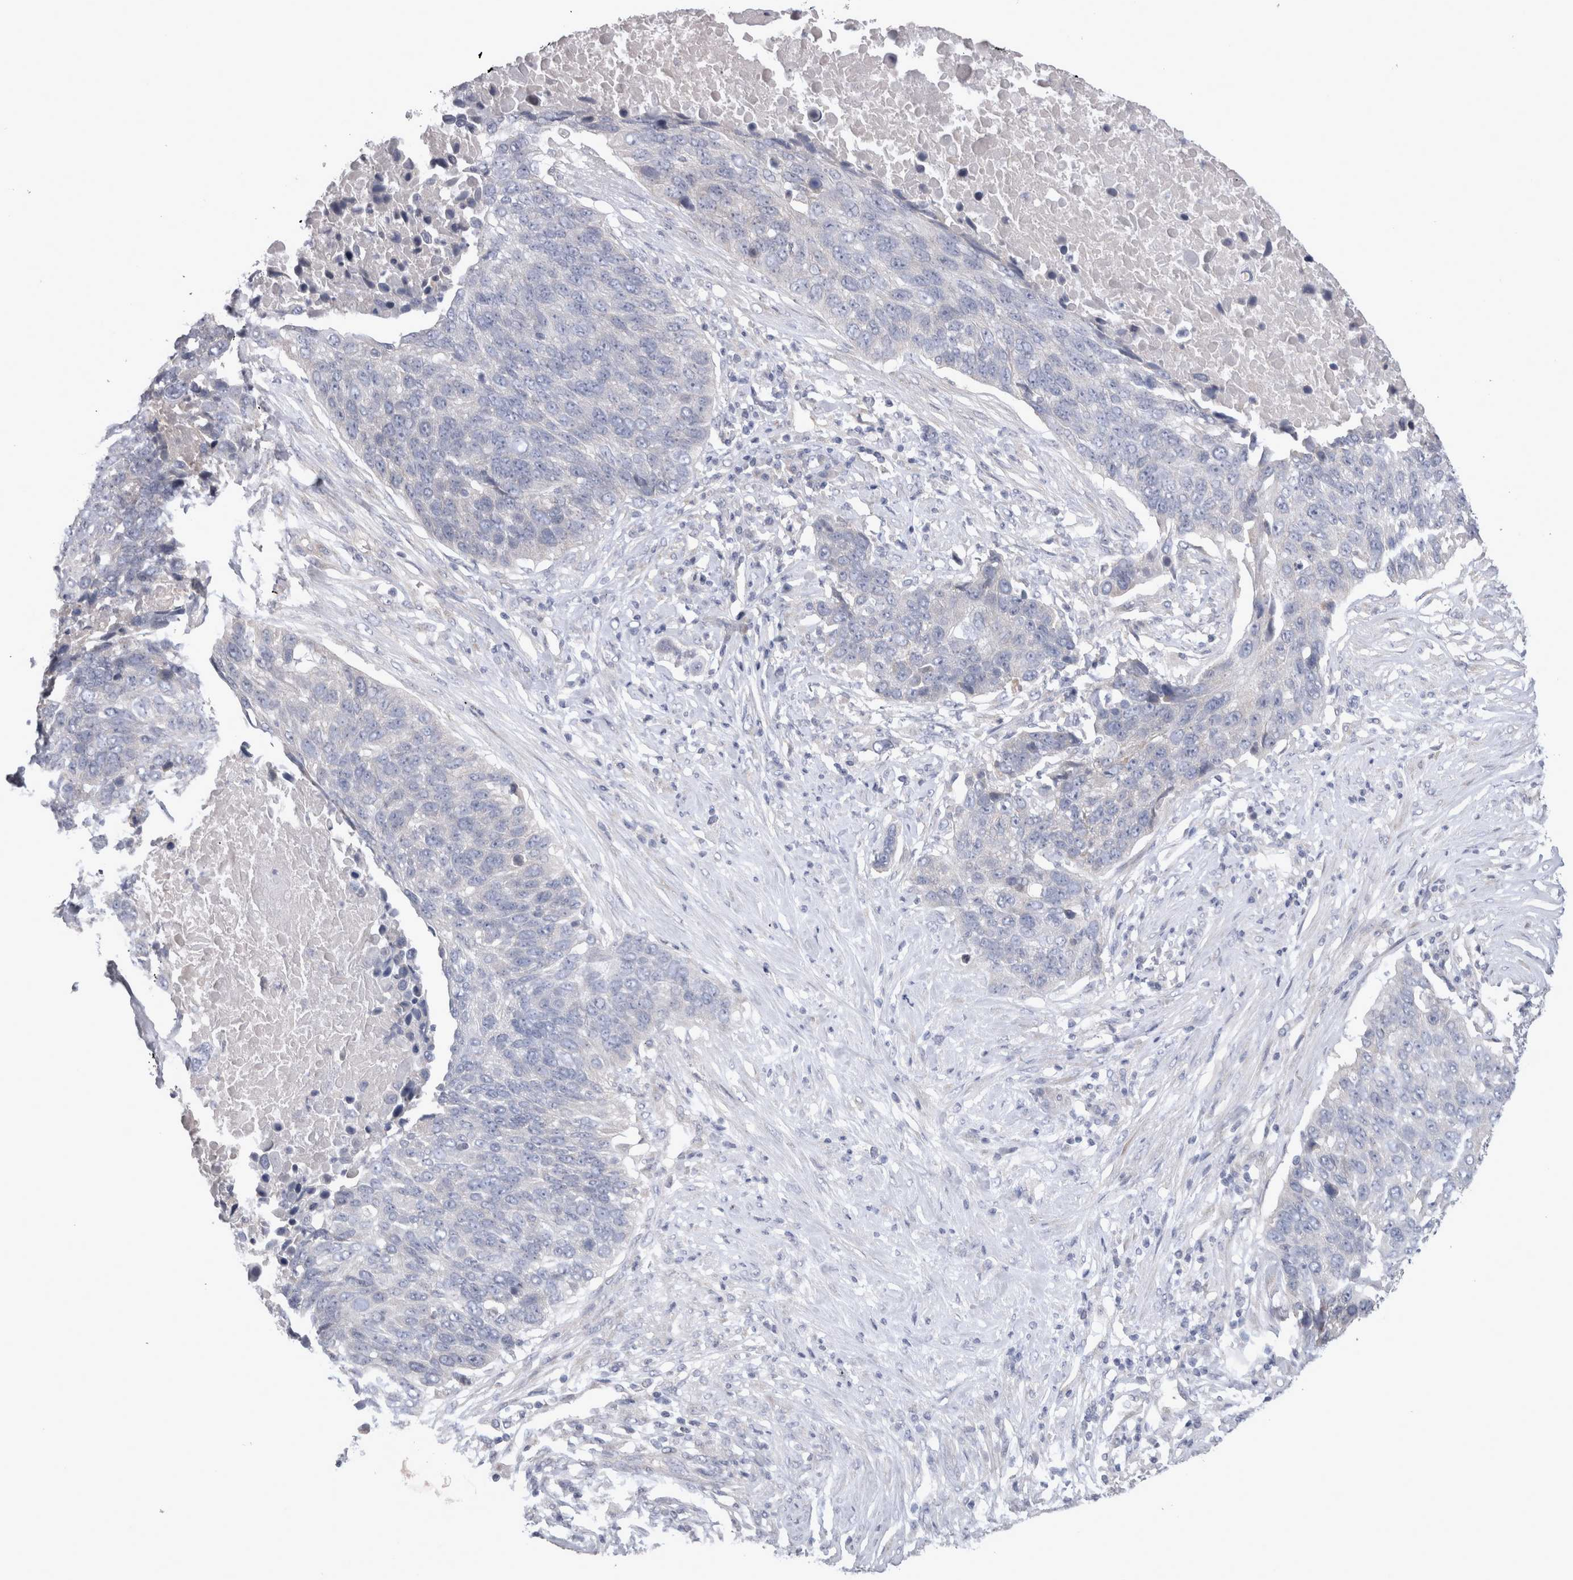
{"staining": {"intensity": "negative", "quantity": "none", "location": "none"}, "tissue": "lung cancer", "cell_type": "Tumor cells", "image_type": "cancer", "snomed": [{"axis": "morphology", "description": "Squamous cell carcinoma, NOS"}, {"axis": "topography", "description": "Lung"}], "caption": "Immunohistochemistry (IHC) histopathology image of lung squamous cell carcinoma stained for a protein (brown), which exhibits no staining in tumor cells.", "gene": "LRRC40", "patient": {"sex": "male", "age": 66}}